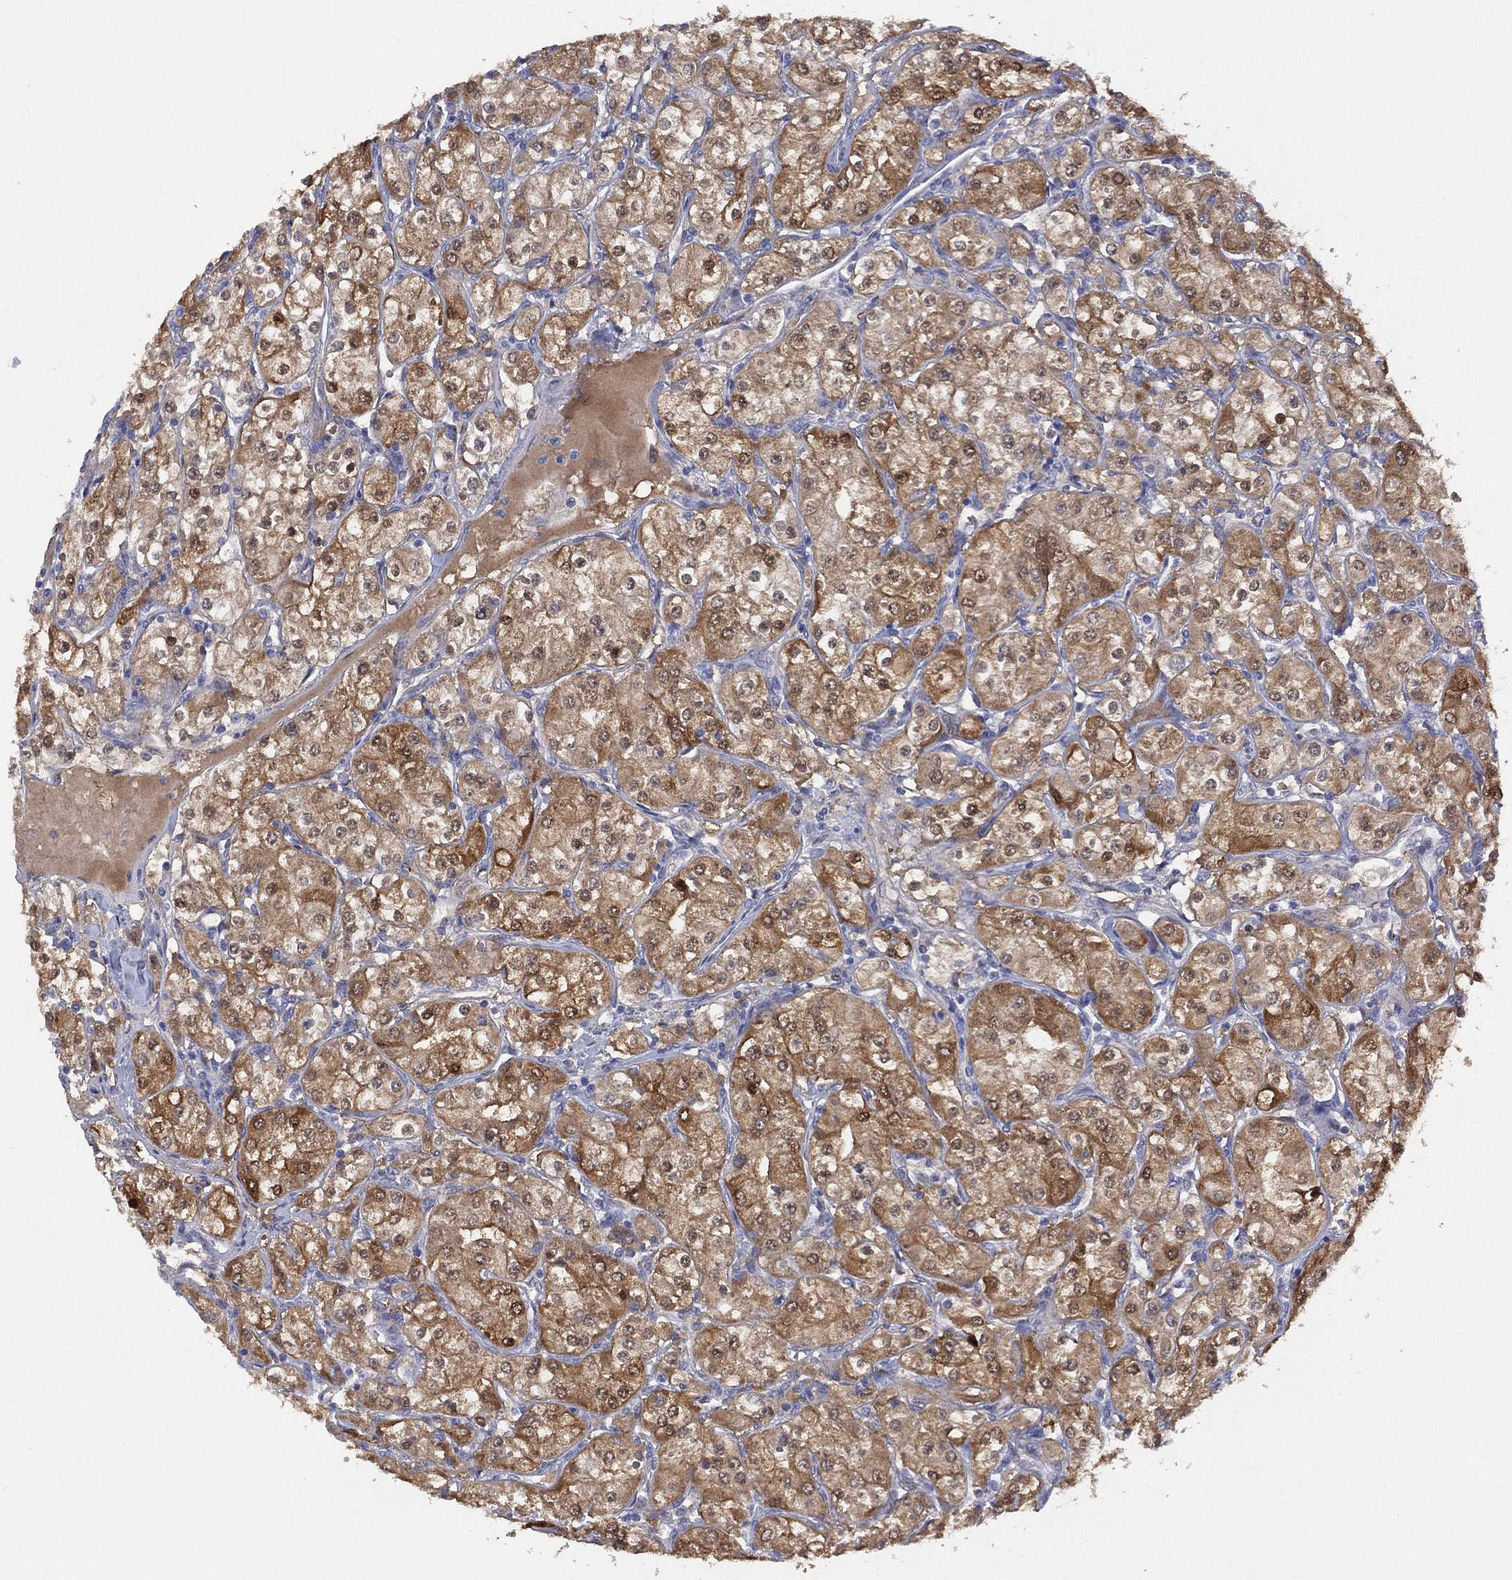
{"staining": {"intensity": "strong", "quantity": "25%-75%", "location": "cytoplasmic/membranous,nuclear"}, "tissue": "renal cancer", "cell_type": "Tumor cells", "image_type": "cancer", "snomed": [{"axis": "morphology", "description": "Adenocarcinoma, NOS"}, {"axis": "topography", "description": "Kidney"}], "caption": "Immunohistochemistry staining of renal adenocarcinoma, which exhibits high levels of strong cytoplasmic/membranous and nuclear expression in about 25%-75% of tumor cells indicating strong cytoplasmic/membranous and nuclear protein positivity. The staining was performed using DAB (brown) for protein detection and nuclei were counterstained in hematoxylin (blue).", "gene": "DDAH1", "patient": {"sex": "male", "age": 77}}